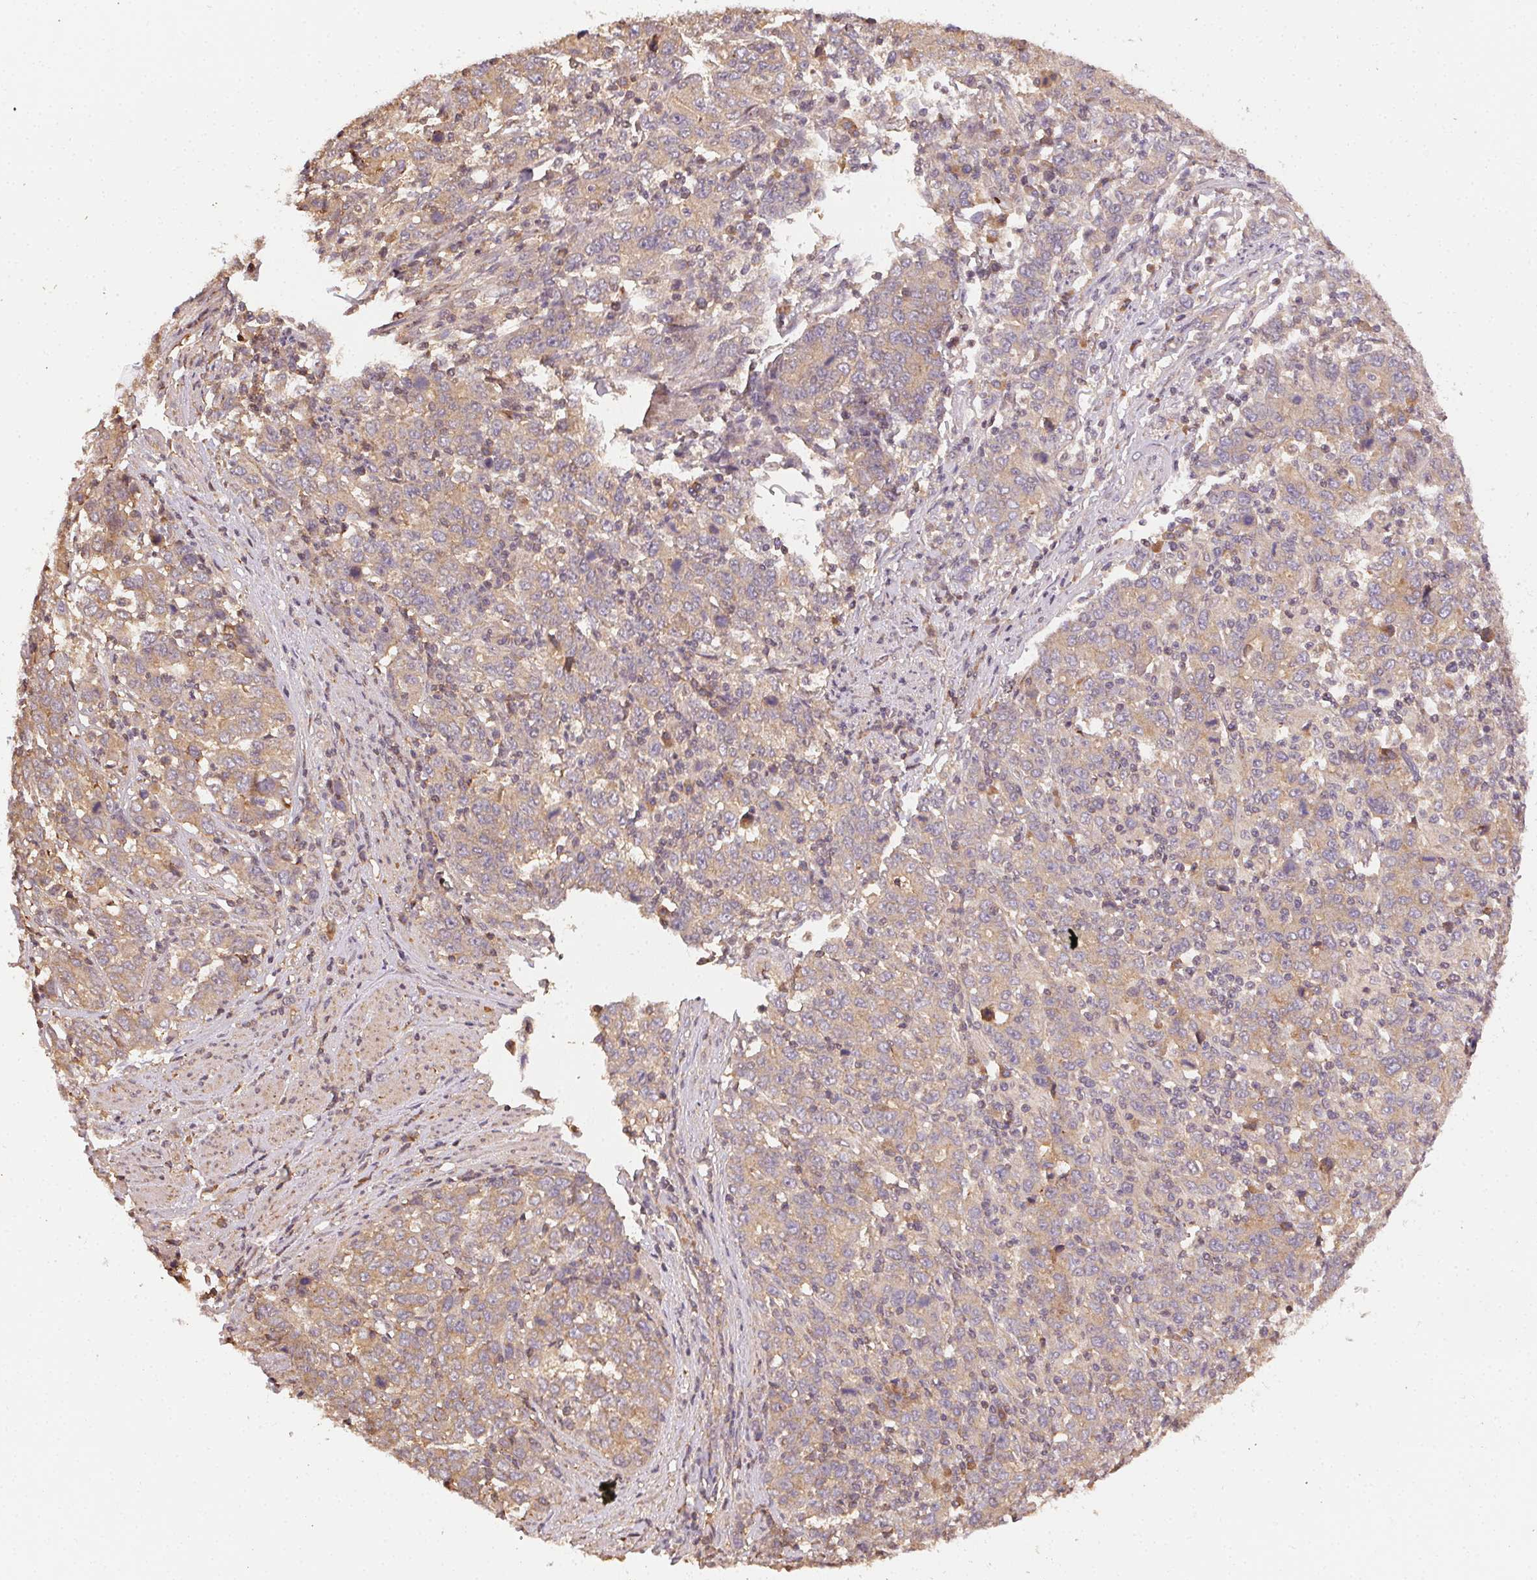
{"staining": {"intensity": "weak", "quantity": ">75%", "location": "cytoplasmic/membranous"}, "tissue": "stomach cancer", "cell_type": "Tumor cells", "image_type": "cancer", "snomed": [{"axis": "morphology", "description": "Adenocarcinoma, NOS"}, {"axis": "topography", "description": "Stomach, upper"}], "caption": "The histopathology image displays immunohistochemical staining of stomach adenocarcinoma. There is weak cytoplasmic/membranous positivity is seen in about >75% of tumor cells.", "gene": "RALA", "patient": {"sex": "male", "age": 69}}